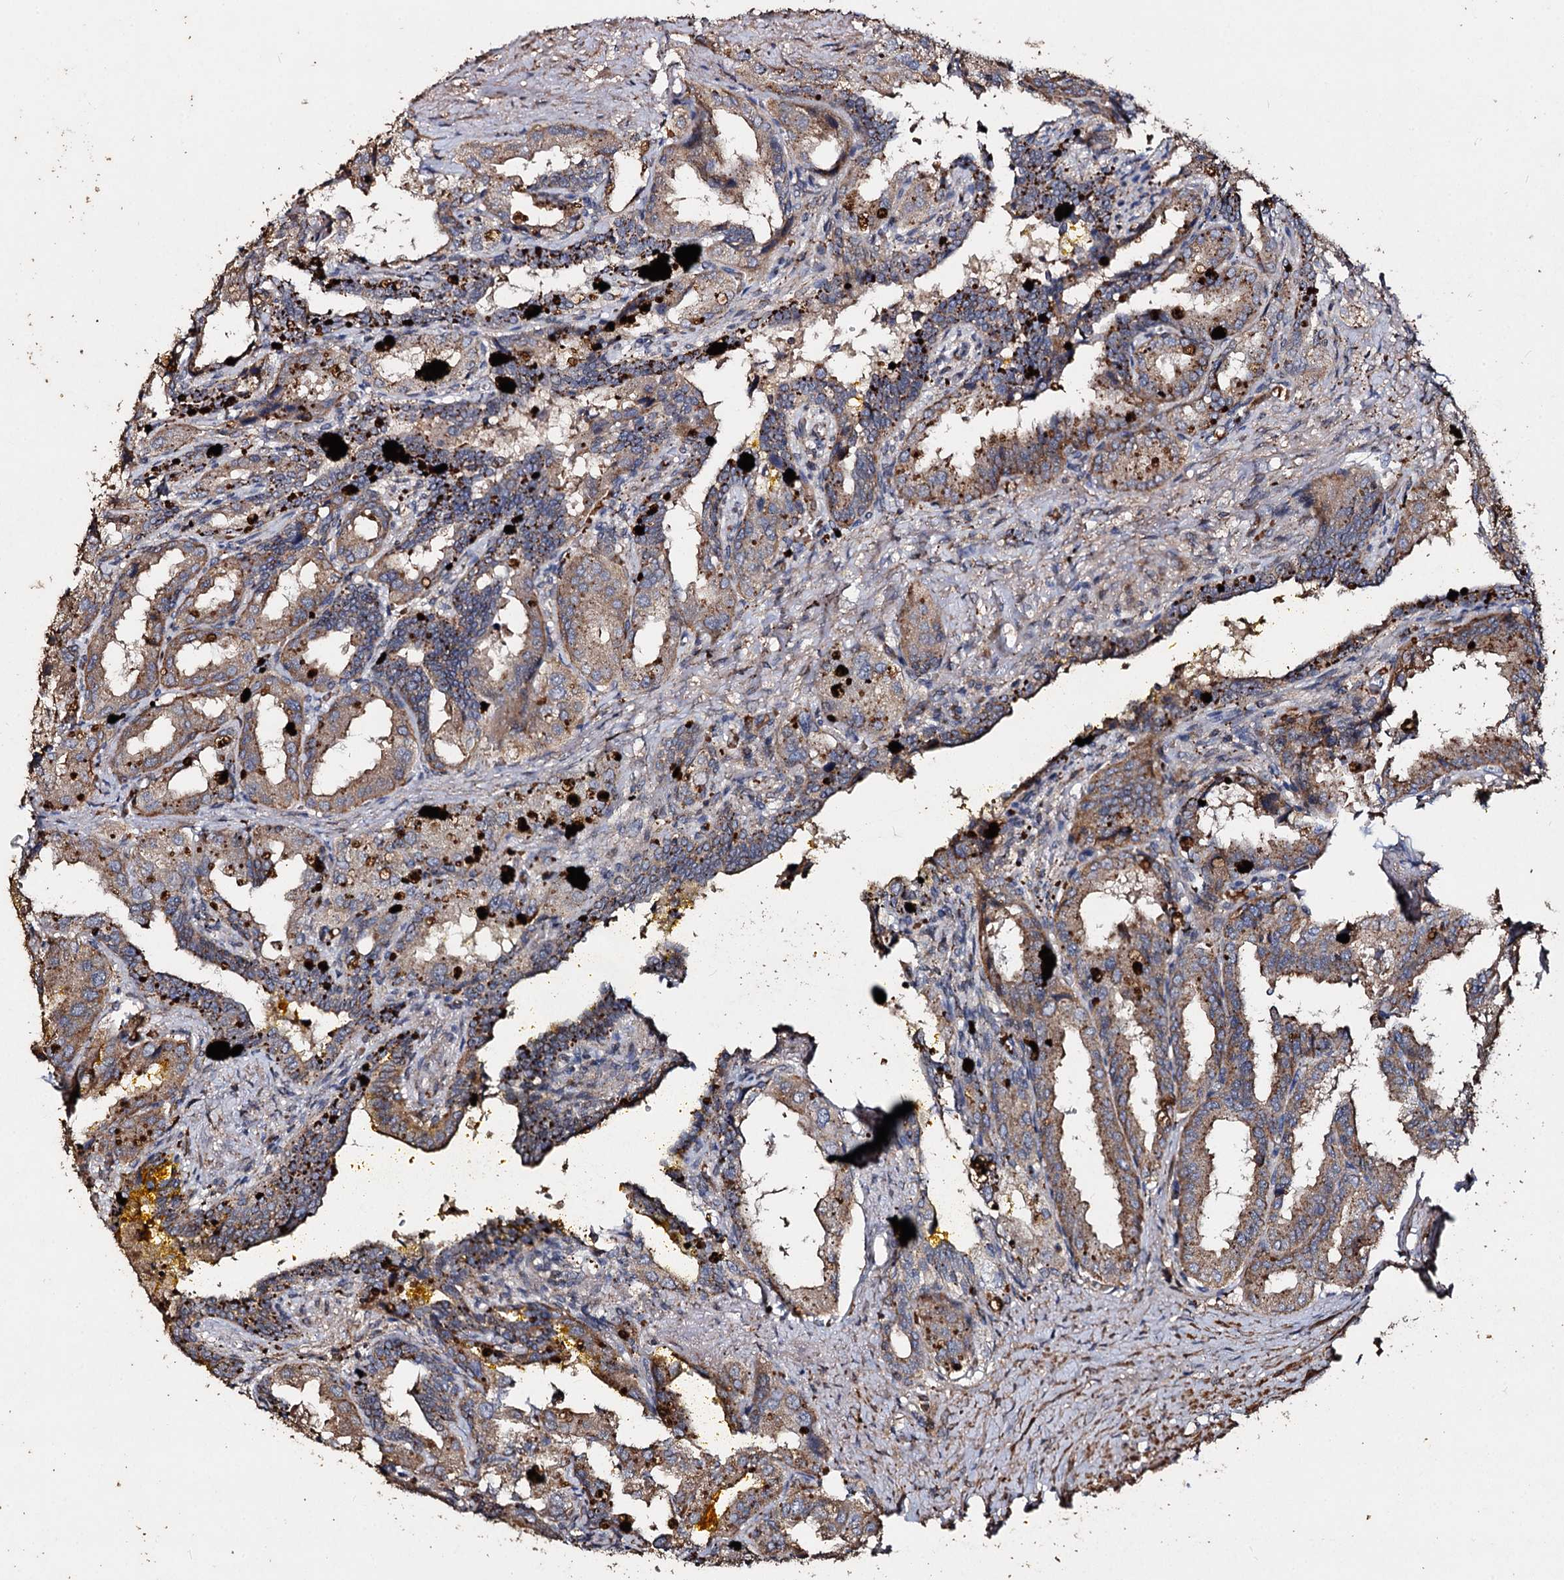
{"staining": {"intensity": "moderate", "quantity": "25%-75%", "location": "cytoplasmic/membranous"}, "tissue": "seminal vesicle", "cell_type": "Glandular cells", "image_type": "normal", "snomed": [{"axis": "morphology", "description": "Normal tissue, NOS"}, {"axis": "topography", "description": "Seminal veicle"}], "caption": "IHC of normal seminal vesicle reveals medium levels of moderate cytoplasmic/membranous positivity in approximately 25%-75% of glandular cells.", "gene": "NOTCH2NLA", "patient": {"sex": "male", "age": 63}}